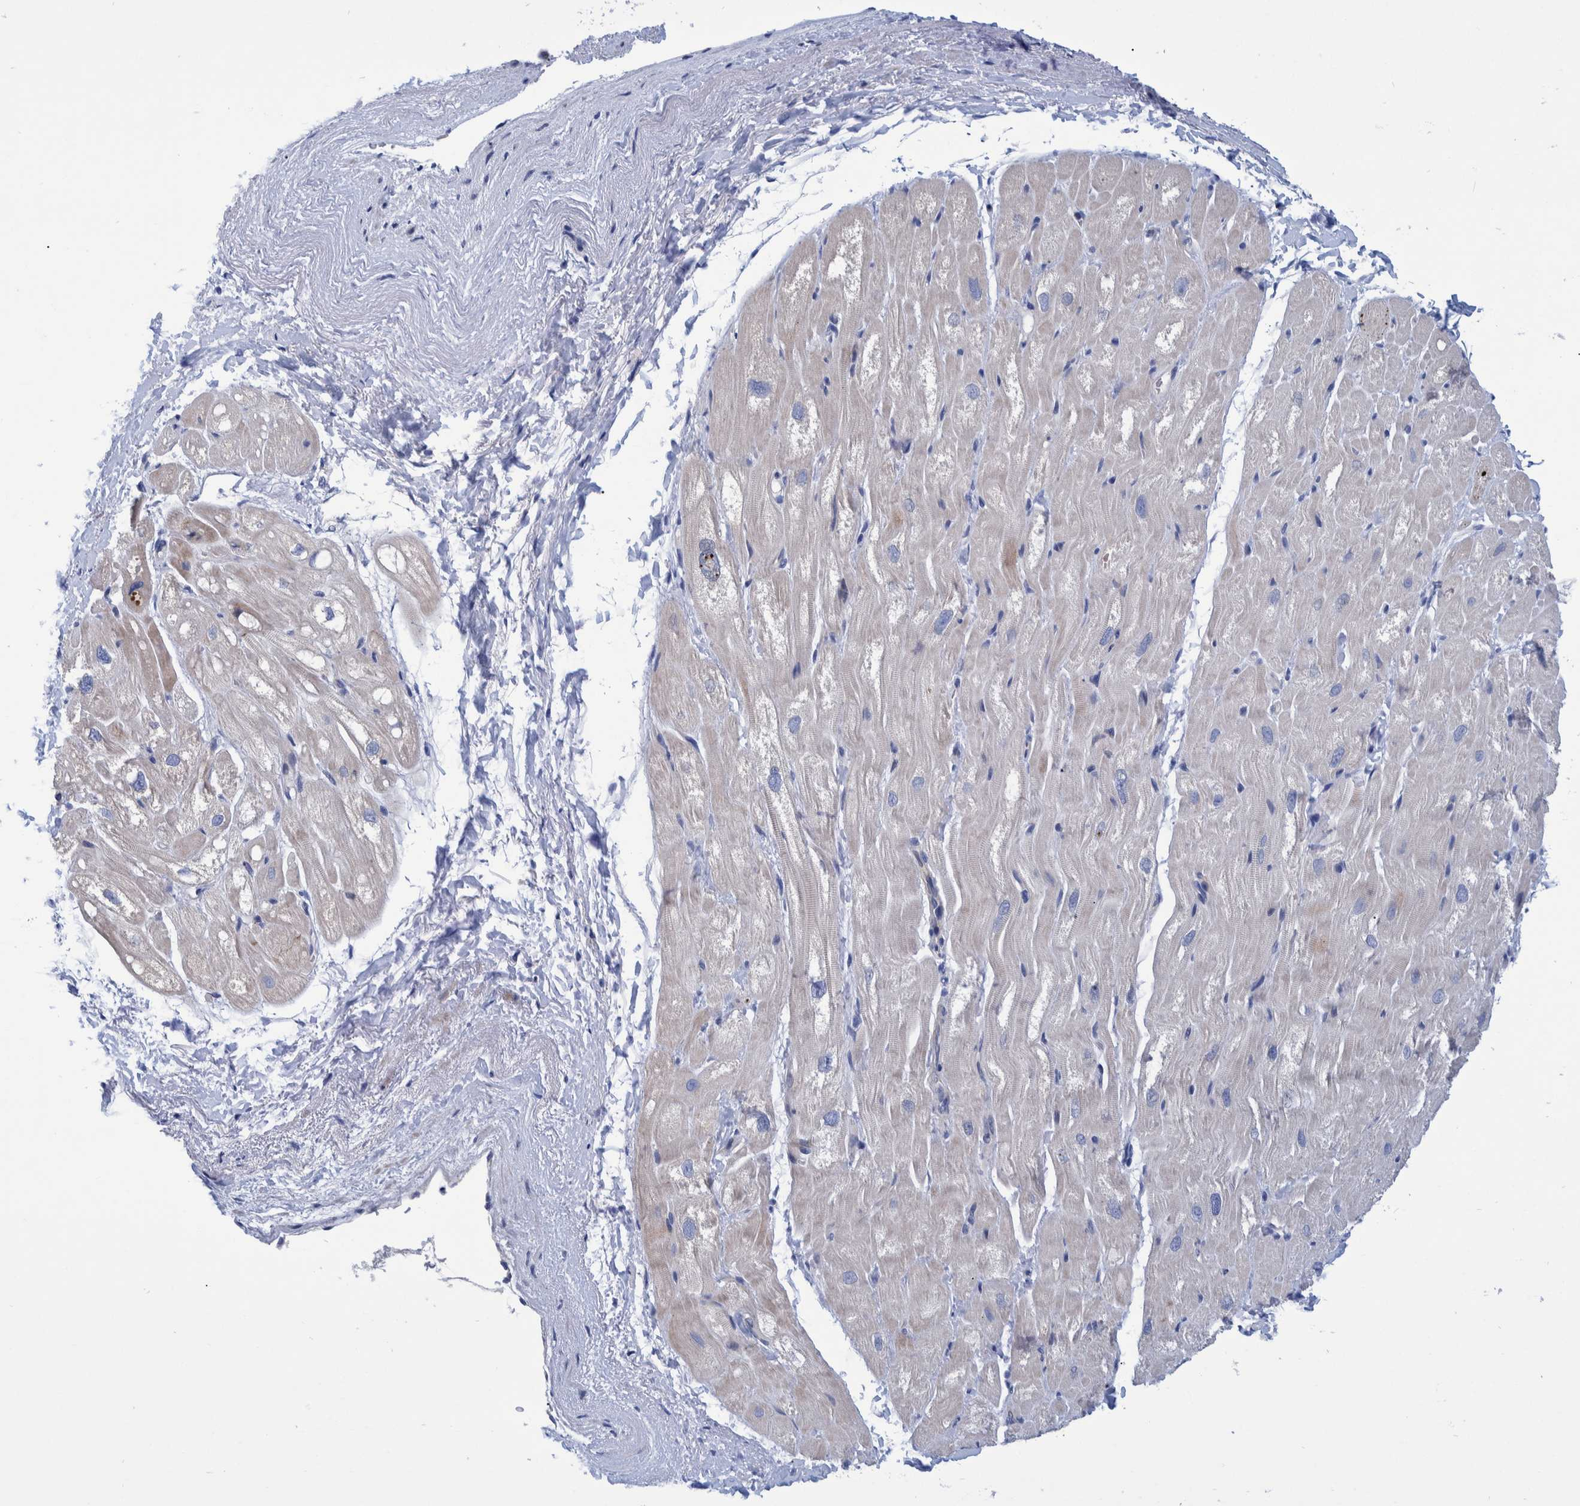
{"staining": {"intensity": "moderate", "quantity": "<25%", "location": "cytoplasmic/membranous"}, "tissue": "heart muscle", "cell_type": "Cardiomyocytes", "image_type": "normal", "snomed": [{"axis": "morphology", "description": "Normal tissue, NOS"}, {"axis": "topography", "description": "Heart"}], "caption": "Moderate cytoplasmic/membranous staining is seen in about <25% of cardiomyocytes in normal heart muscle. (DAB IHC, brown staining for protein, blue staining for nuclei).", "gene": "MKS1", "patient": {"sex": "male", "age": 49}}